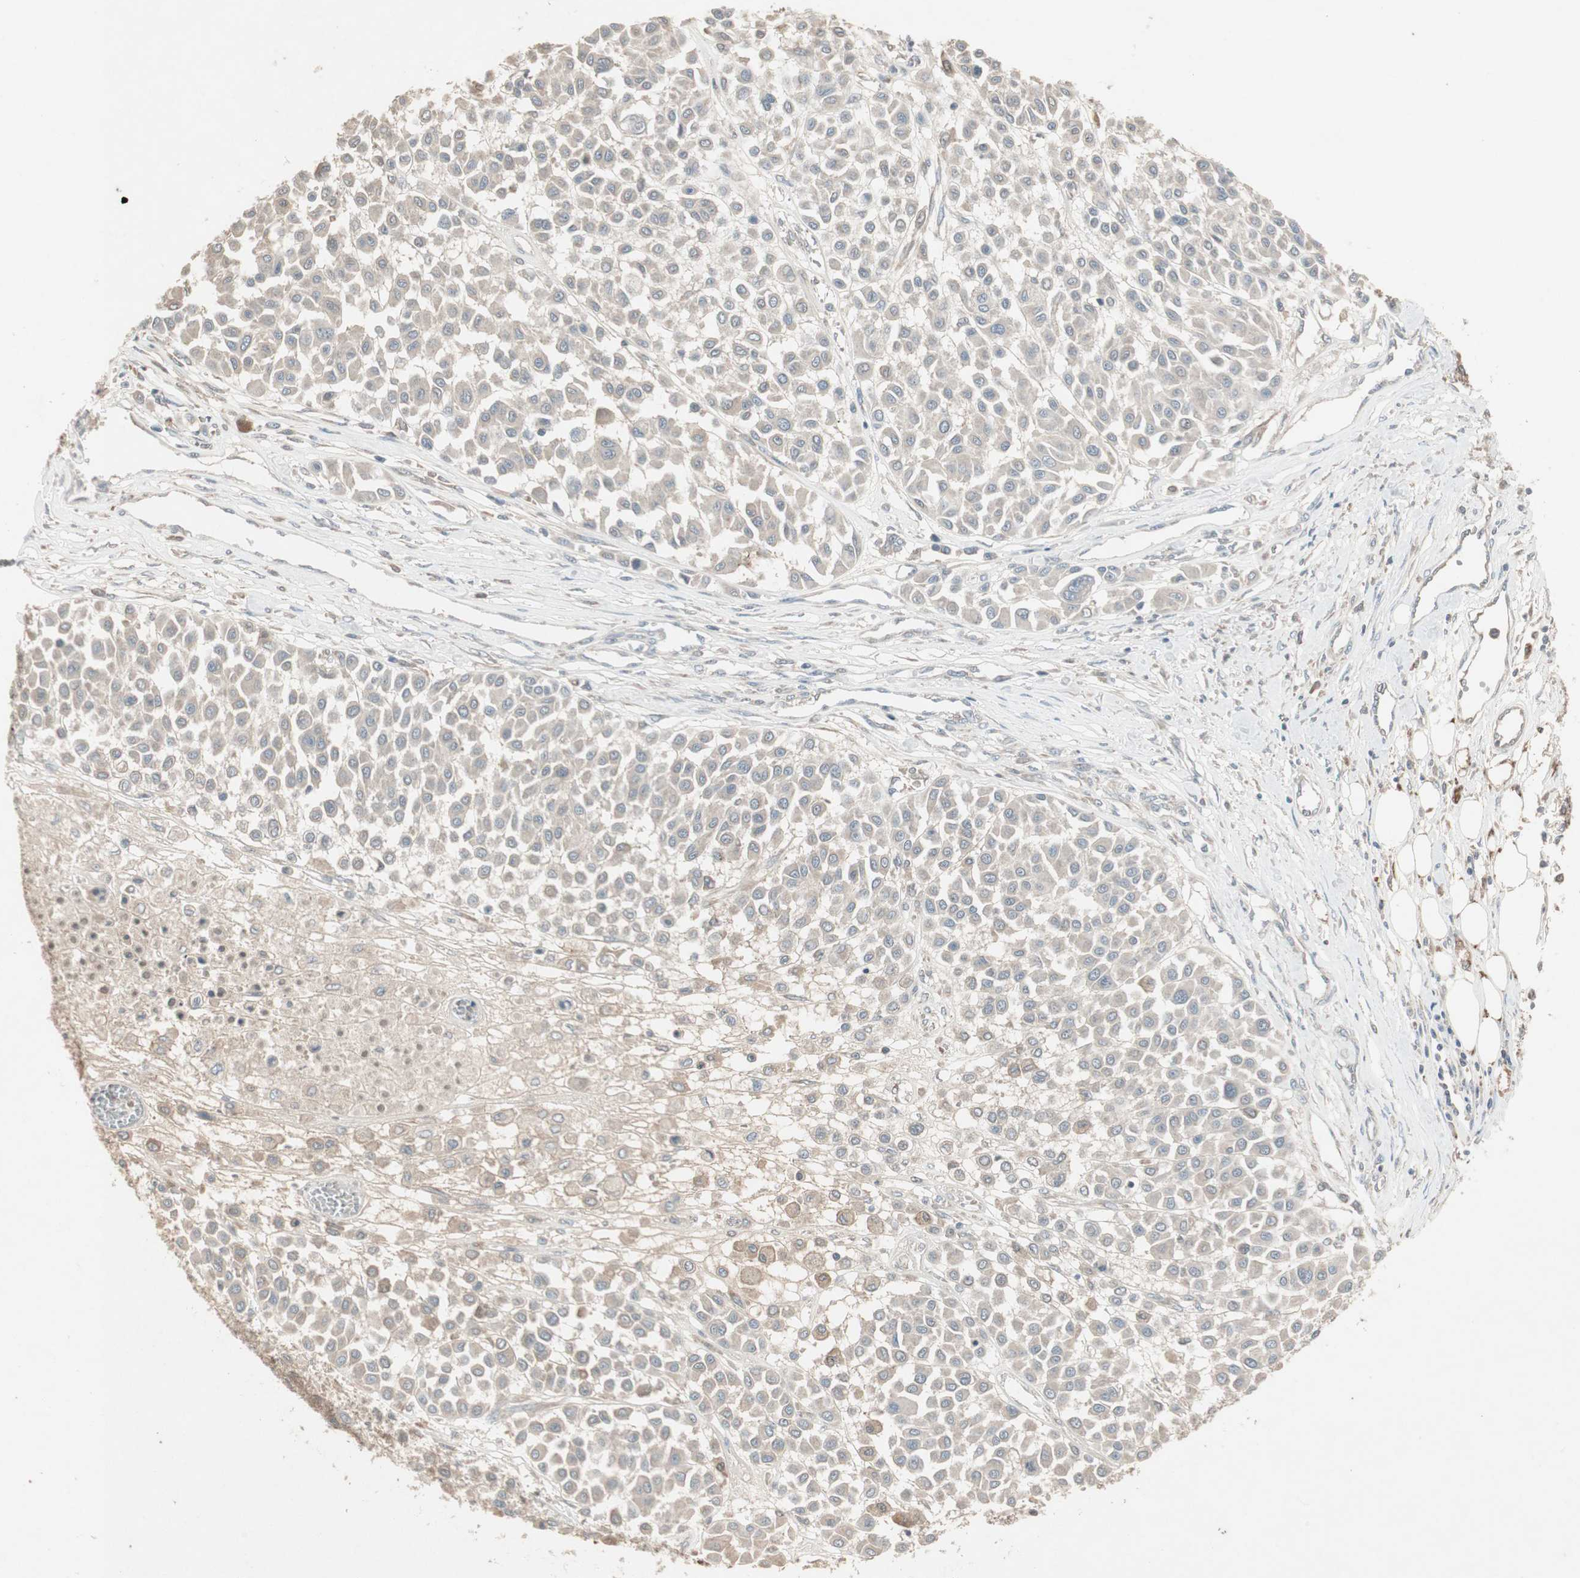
{"staining": {"intensity": "negative", "quantity": "none", "location": "none"}, "tissue": "melanoma", "cell_type": "Tumor cells", "image_type": "cancer", "snomed": [{"axis": "morphology", "description": "Malignant melanoma, Metastatic site"}, {"axis": "topography", "description": "Soft tissue"}], "caption": "This is an IHC micrograph of malignant melanoma (metastatic site). There is no positivity in tumor cells.", "gene": "JMJD7-PLA2G4B", "patient": {"sex": "male", "age": 41}}